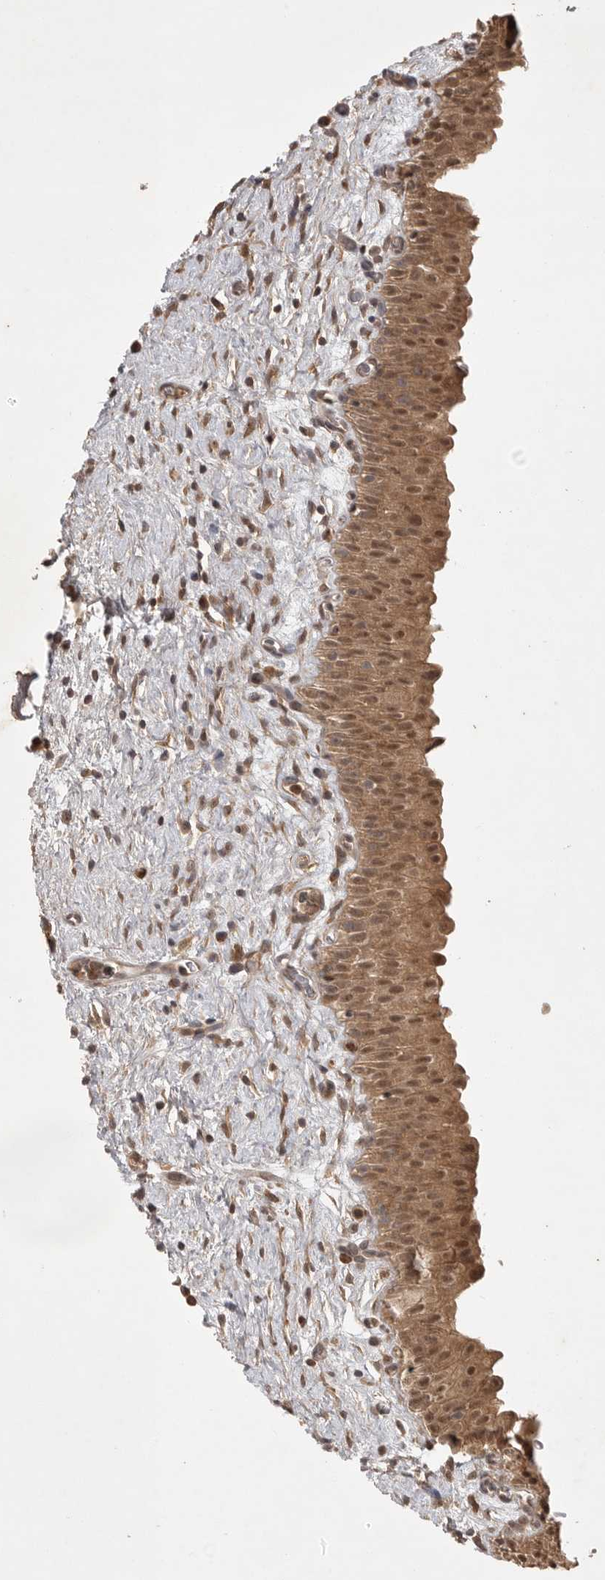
{"staining": {"intensity": "moderate", "quantity": ">75%", "location": "cytoplasmic/membranous,nuclear"}, "tissue": "urinary bladder", "cell_type": "Urothelial cells", "image_type": "normal", "snomed": [{"axis": "morphology", "description": "Normal tissue, NOS"}, {"axis": "topography", "description": "Urinary bladder"}], "caption": "Brown immunohistochemical staining in unremarkable urinary bladder demonstrates moderate cytoplasmic/membranous,nuclear staining in about >75% of urothelial cells.", "gene": "ZNF232", "patient": {"sex": "male", "age": 82}}